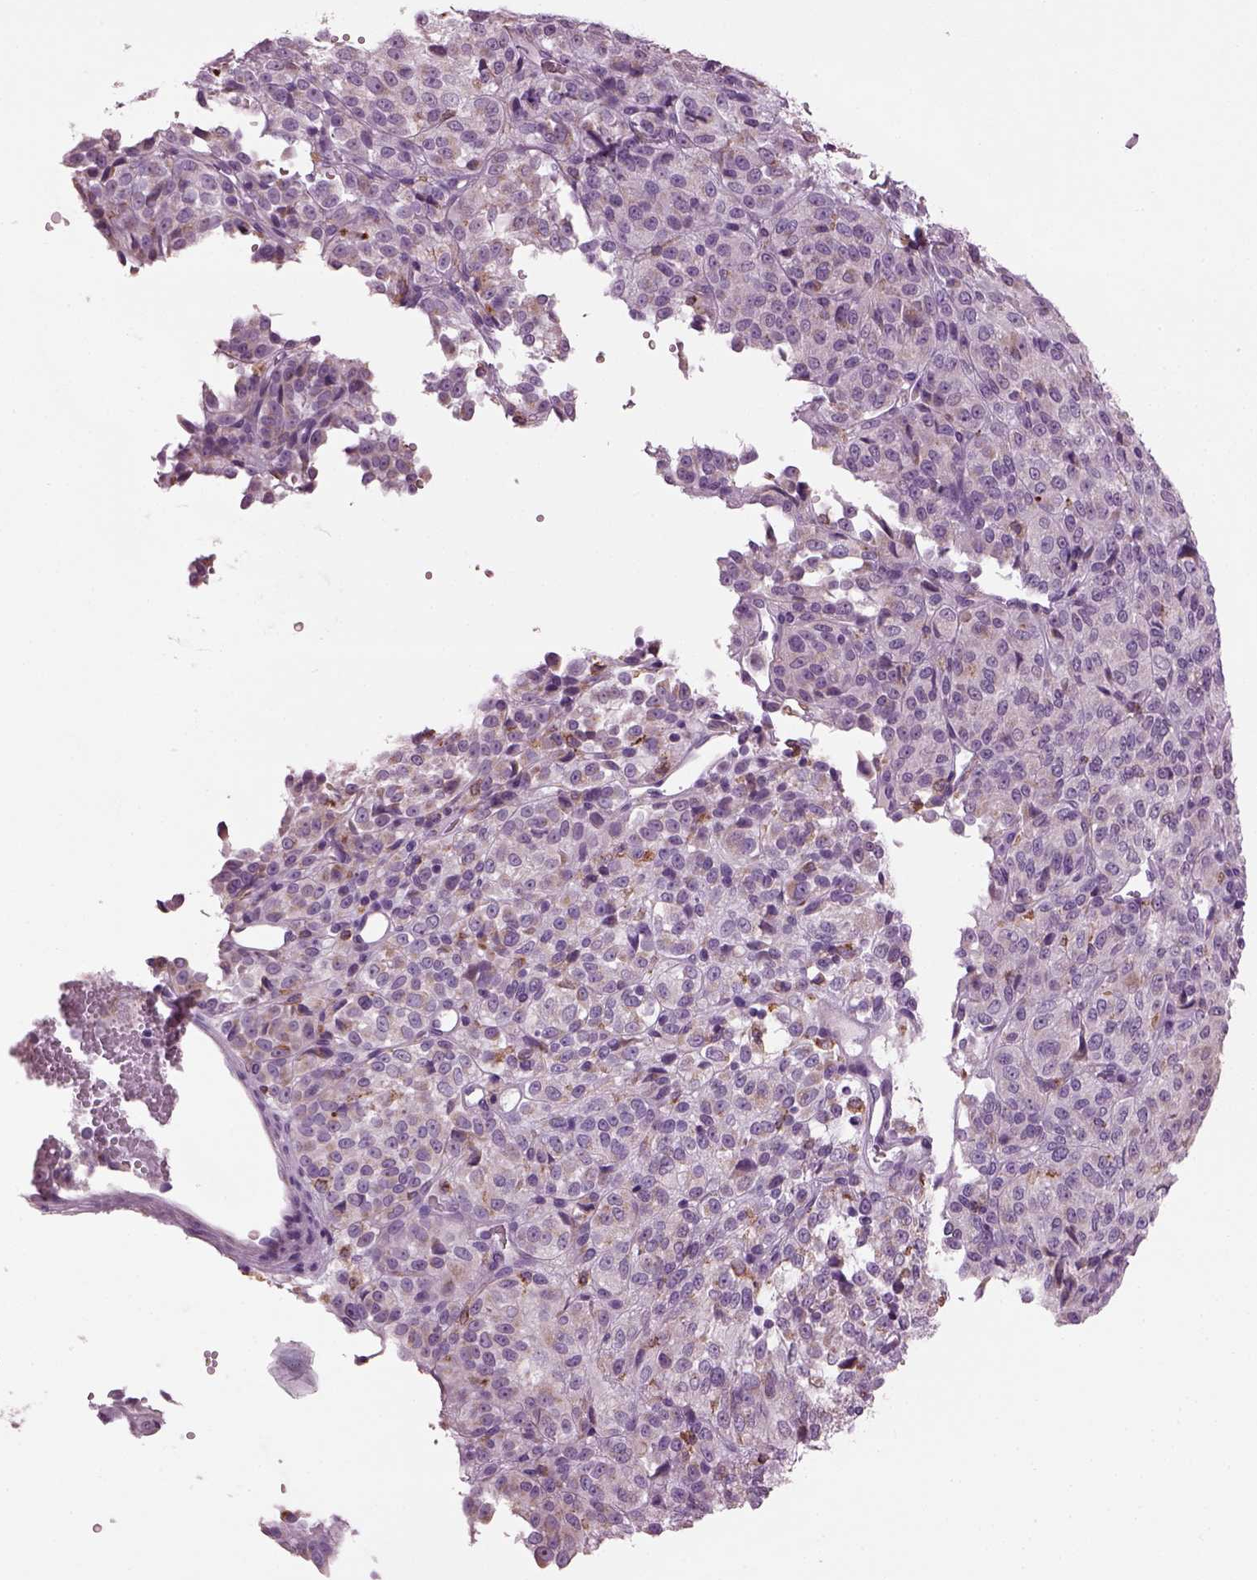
{"staining": {"intensity": "weak", "quantity": ">75%", "location": "cytoplasmic/membranous"}, "tissue": "melanoma", "cell_type": "Tumor cells", "image_type": "cancer", "snomed": [{"axis": "morphology", "description": "Malignant melanoma, Metastatic site"}, {"axis": "topography", "description": "Brain"}], "caption": "A photomicrograph of malignant melanoma (metastatic site) stained for a protein demonstrates weak cytoplasmic/membranous brown staining in tumor cells.", "gene": "TMEM231", "patient": {"sex": "female", "age": 56}}